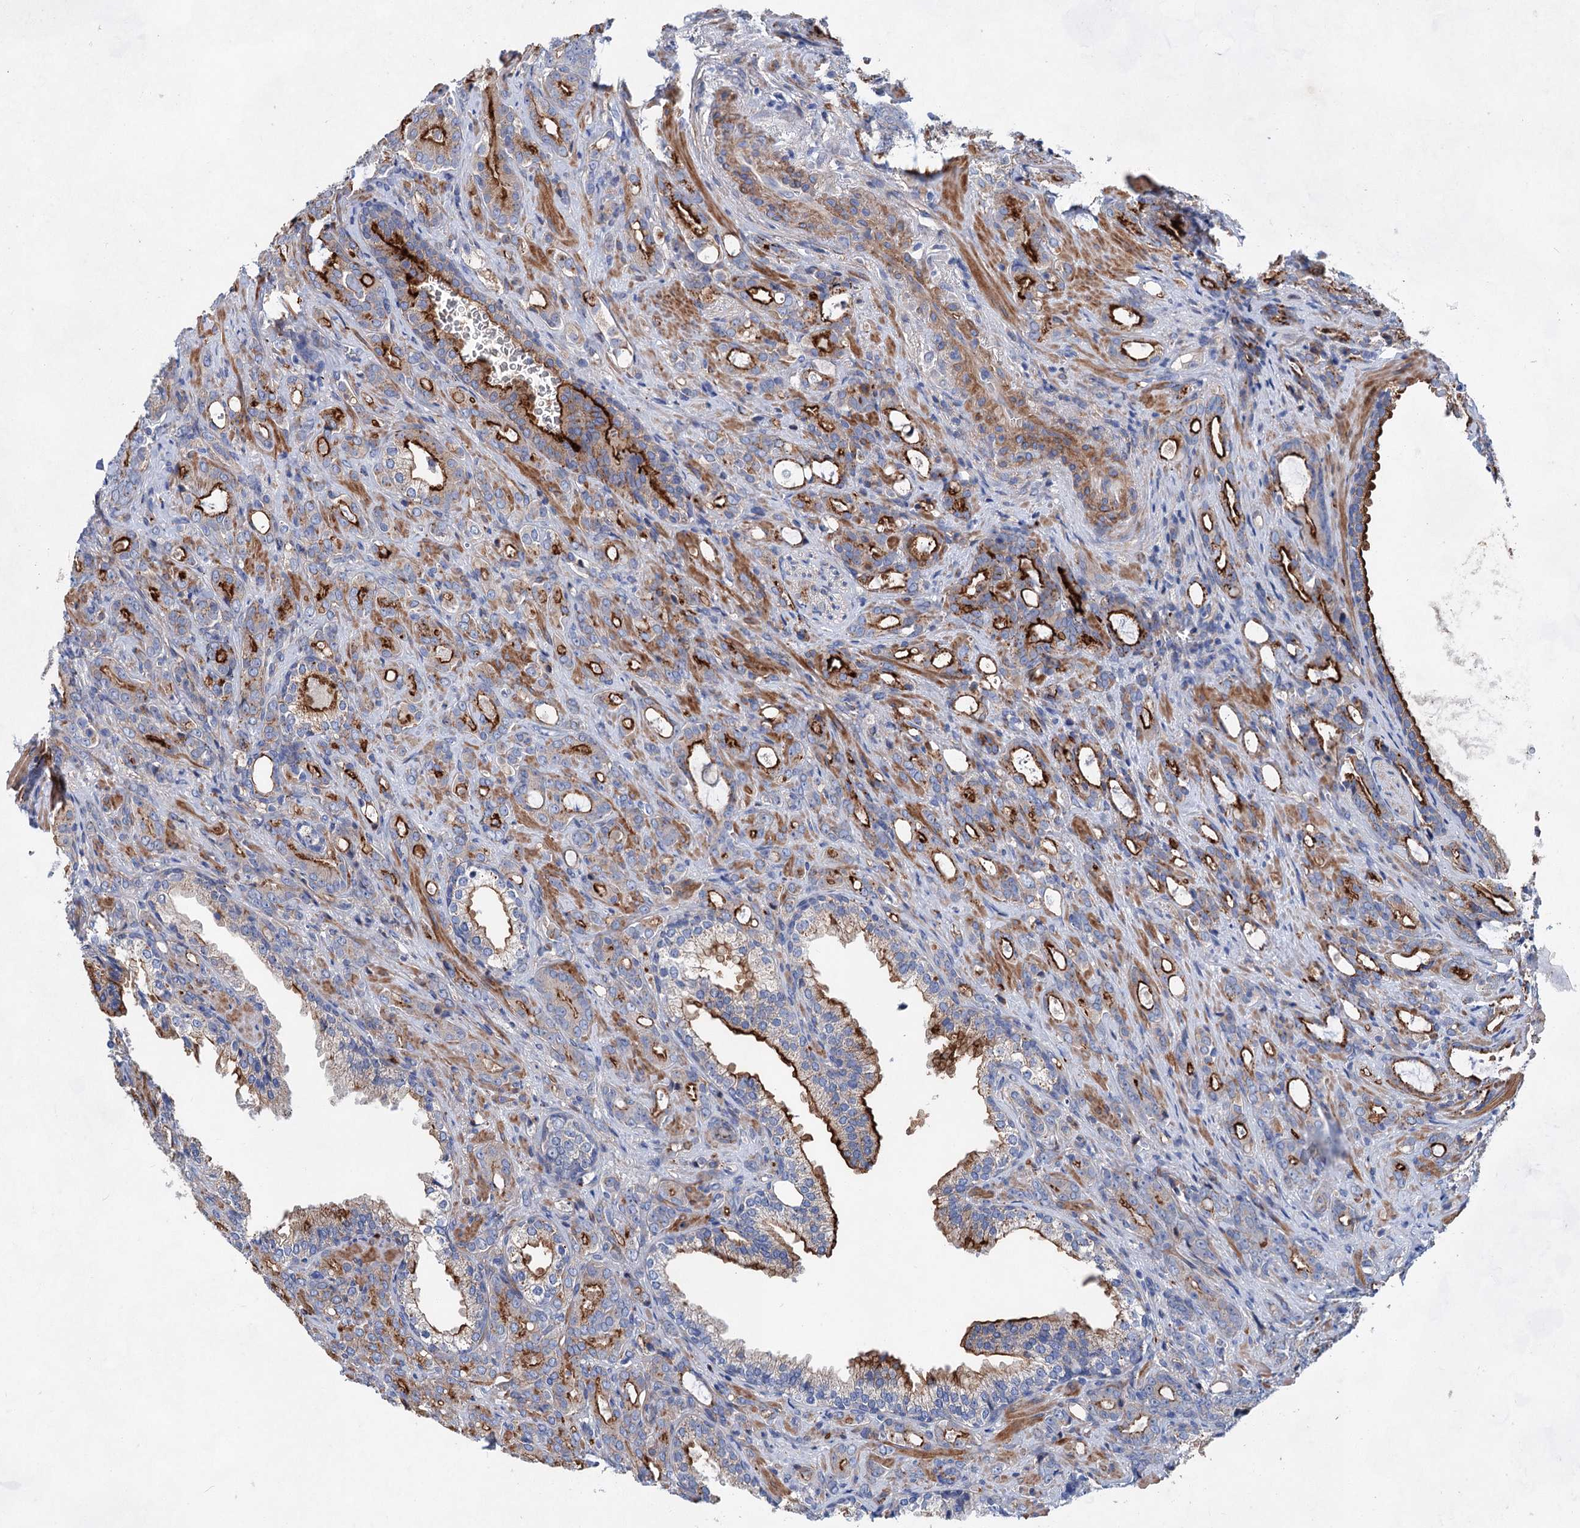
{"staining": {"intensity": "strong", "quantity": "<25%", "location": "cytoplasmic/membranous"}, "tissue": "prostate cancer", "cell_type": "Tumor cells", "image_type": "cancer", "snomed": [{"axis": "morphology", "description": "Adenocarcinoma, High grade"}, {"axis": "topography", "description": "Prostate"}], "caption": "Prostate adenocarcinoma (high-grade) stained with a protein marker shows strong staining in tumor cells.", "gene": "GPR155", "patient": {"sex": "male", "age": 72}}